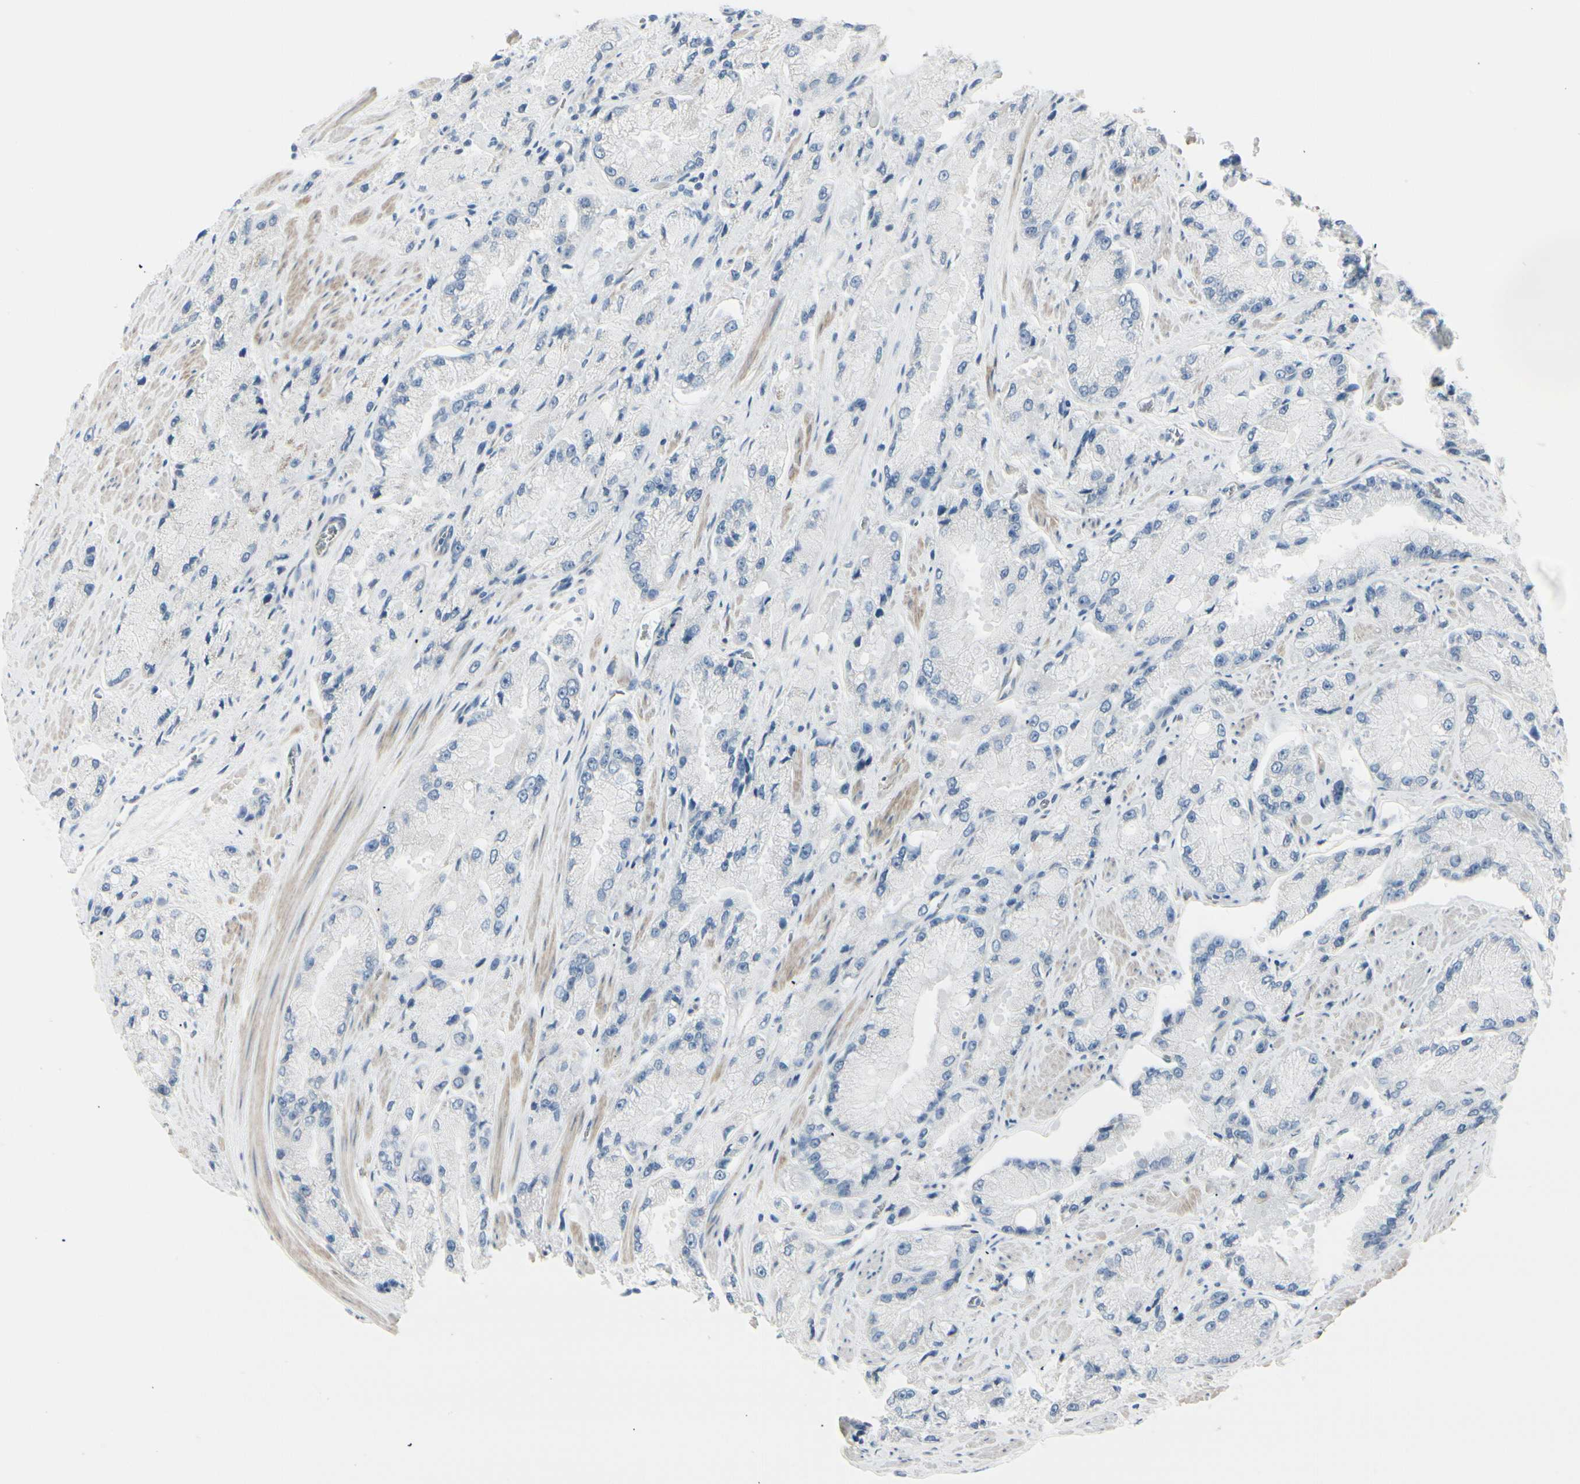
{"staining": {"intensity": "negative", "quantity": "none", "location": "none"}, "tissue": "prostate cancer", "cell_type": "Tumor cells", "image_type": "cancer", "snomed": [{"axis": "morphology", "description": "Adenocarcinoma, High grade"}, {"axis": "topography", "description": "Prostate"}], "caption": "Immunohistochemical staining of adenocarcinoma (high-grade) (prostate) displays no significant positivity in tumor cells.", "gene": "CDHR5", "patient": {"sex": "male", "age": 58}}